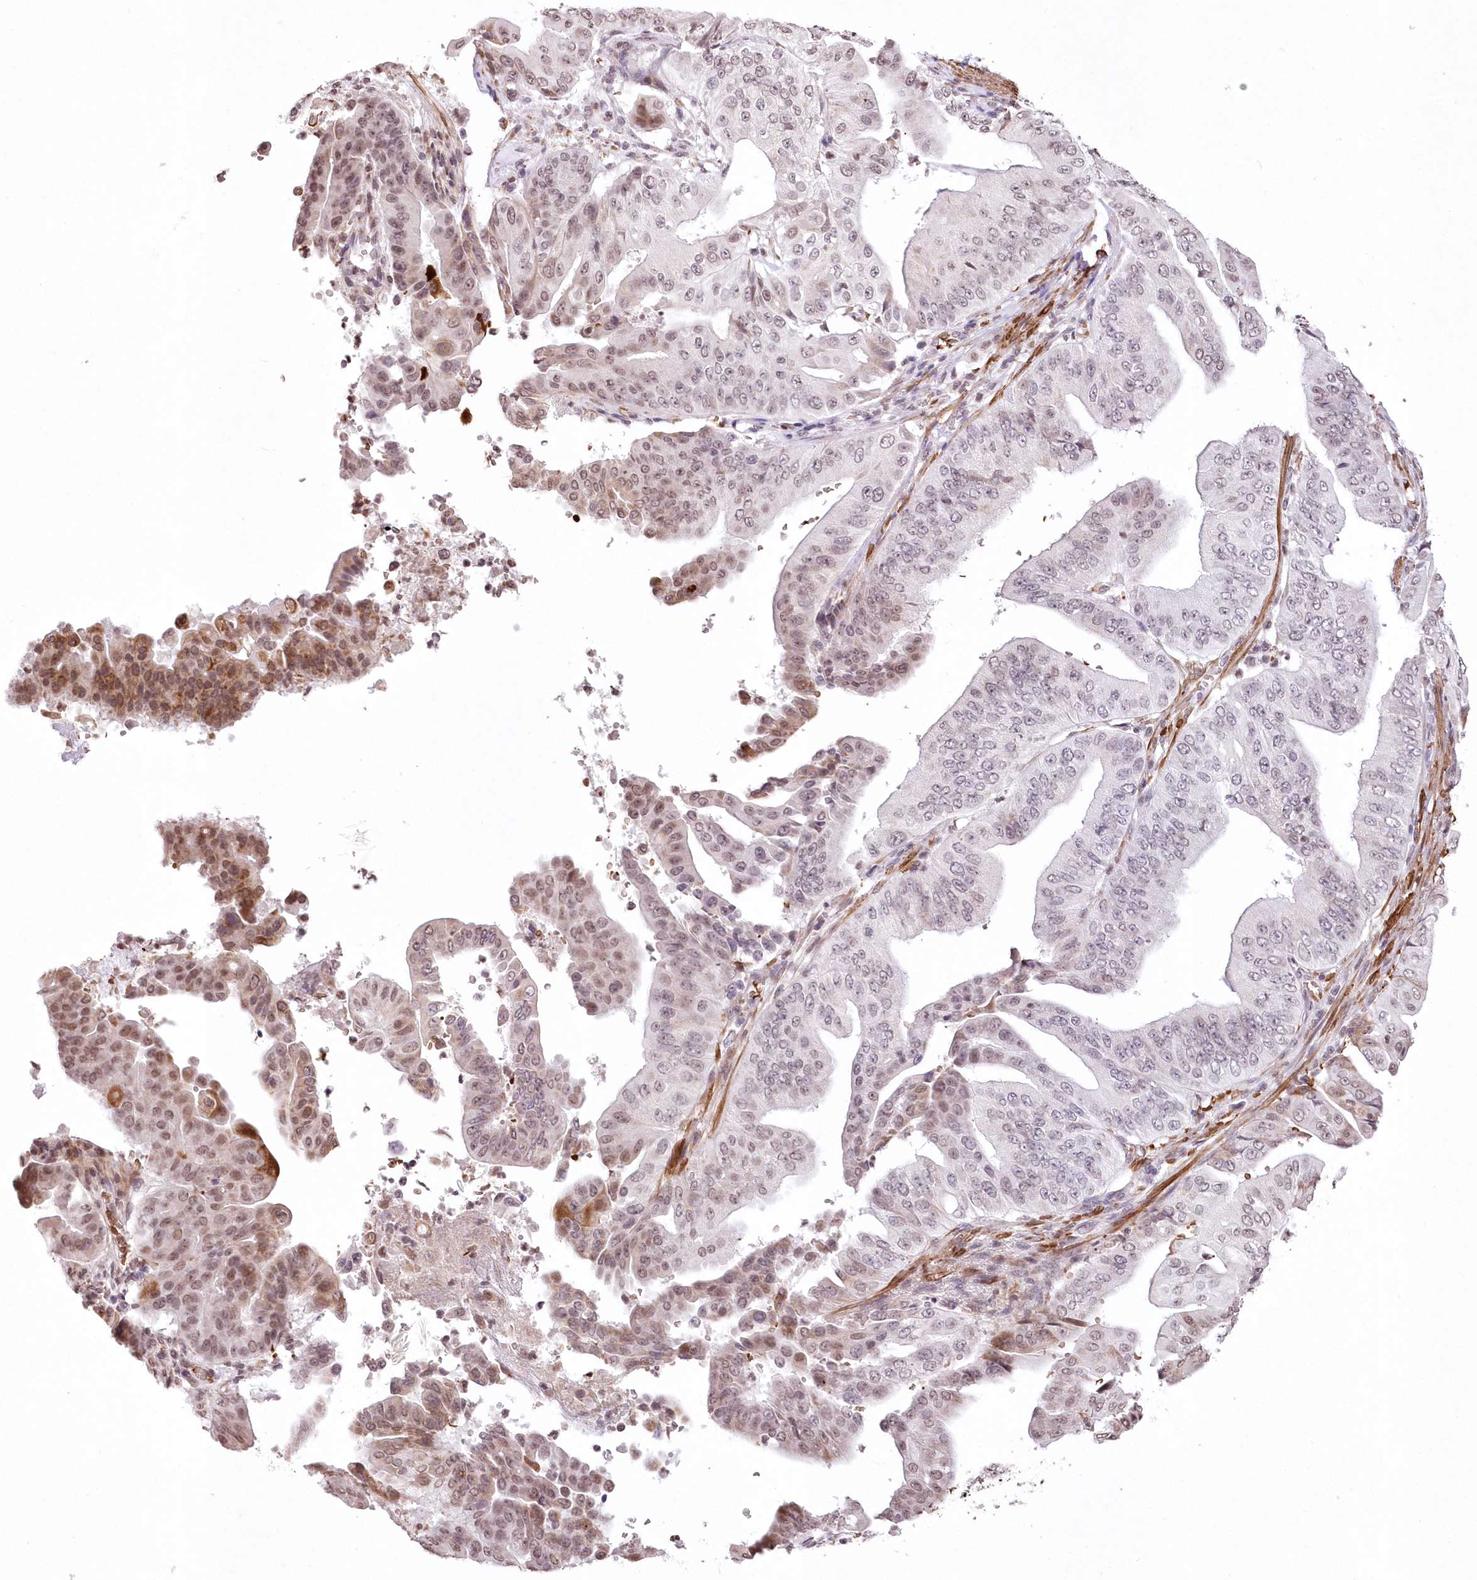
{"staining": {"intensity": "moderate", "quantity": "<25%", "location": "cytoplasmic/membranous"}, "tissue": "pancreatic cancer", "cell_type": "Tumor cells", "image_type": "cancer", "snomed": [{"axis": "morphology", "description": "Adenocarcinoma, NOS"}, {"axis": "topography", "description": "Pancreas"}], "caption": "Adenocarcinoma (pancreatic) tissue shows moderate cytoplasmic/membranous expression in about <25% of tumor cells, visualized by immunohistochemistry. The protein of interest is shown in brown color, while the nuclei are stained blue.", "gene": "RBM27", "patient": {"sex": "female", "age": 77}}